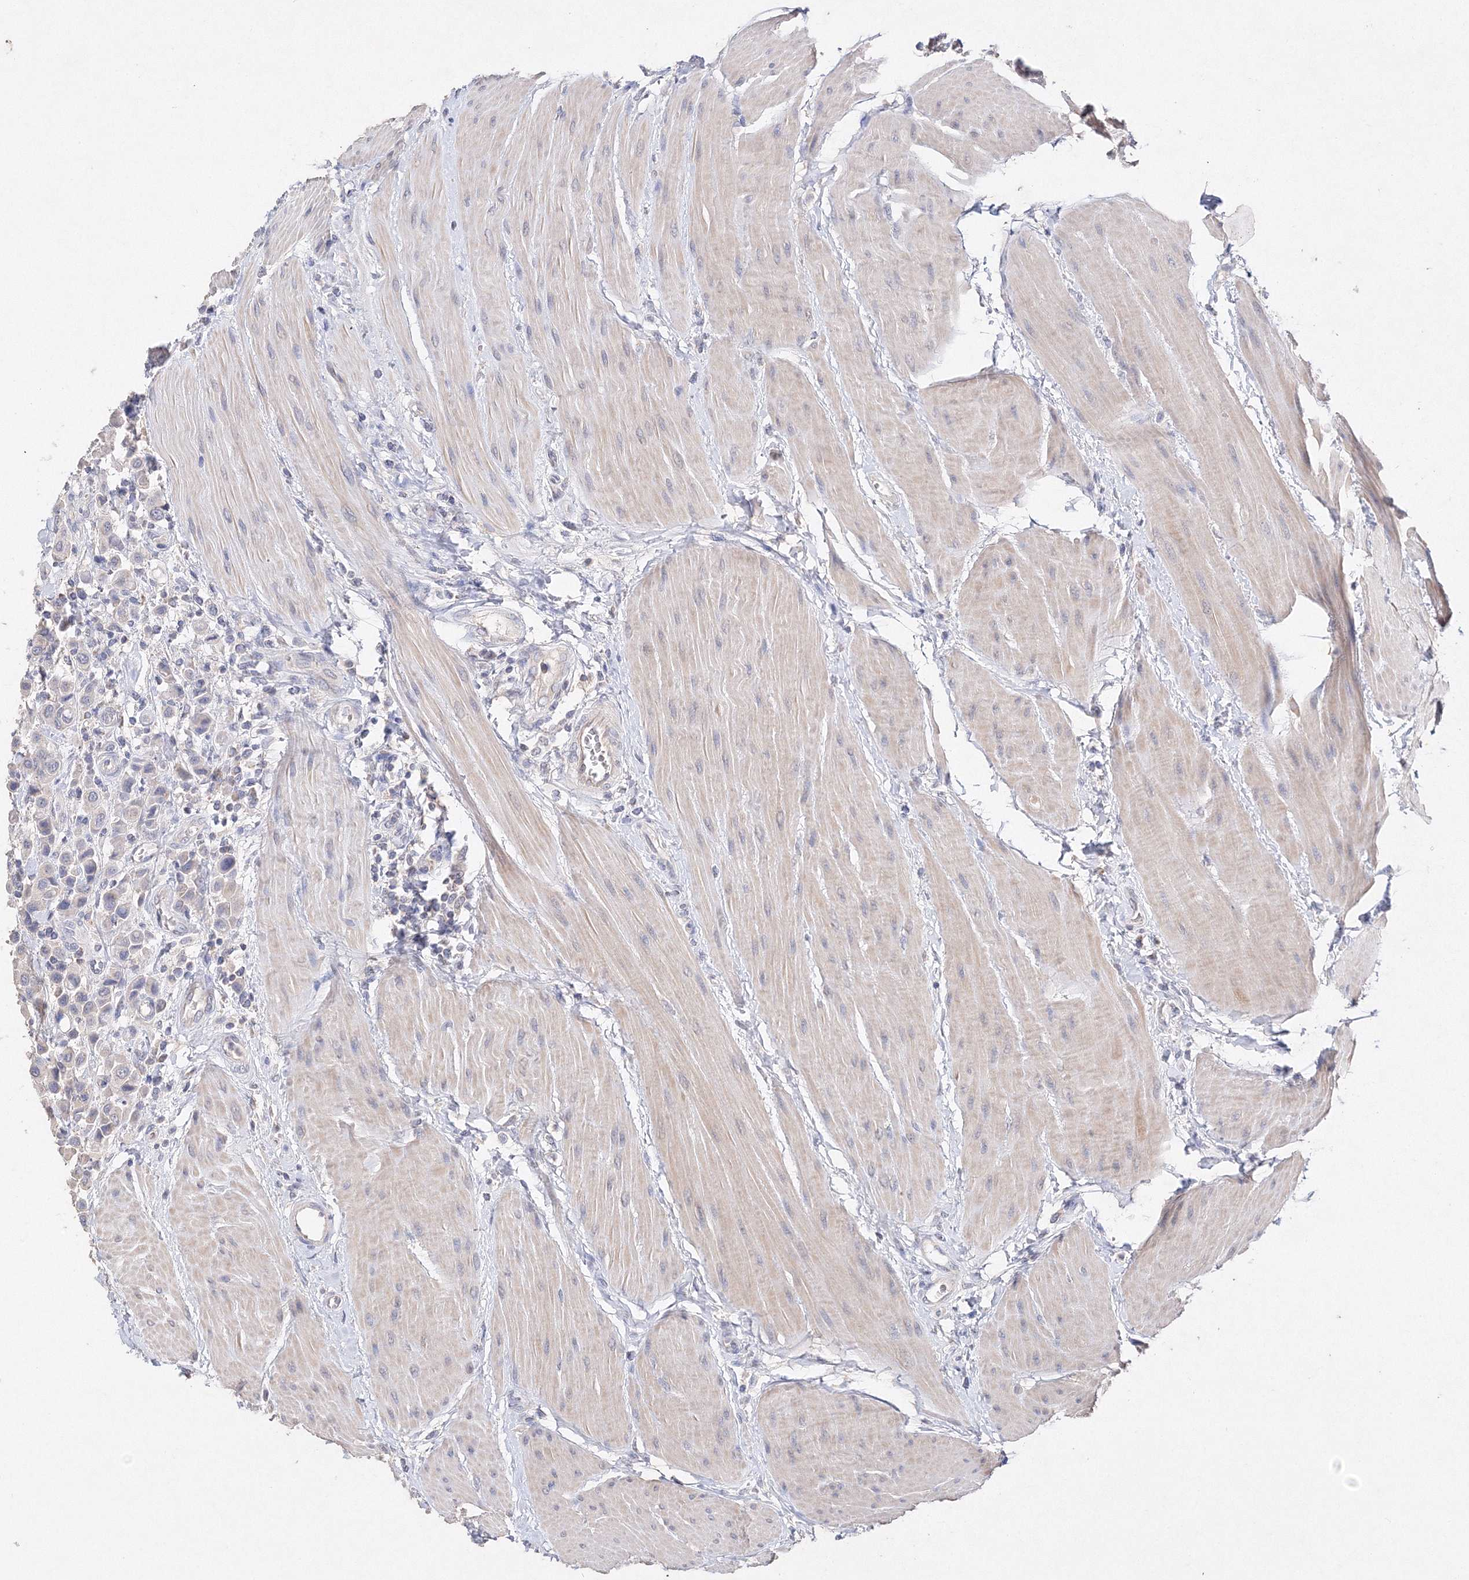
{"staining": {"intensity": "negative", "quantity": "none", "location": "none"}, "tissue": "urothelial cancer", "cell_type": "Tumor cells", "image_type": "cancer", "snomed": [{"axis": "morphology", "description": "Urothelial carcinoma, High grade"}, {"axis": "topography", "description": "Urinary bladder"}], "caption": "High magnification brightfield microscopy of high-grade urothelial carcinoma stained with DAB (3,3'-diaminobenzidine) (brown) and counterstained with hematoxylin (blue): tumor cells show no significant expression.", "gene": "GLS", "patient": {"sex": "male", "age": 50}}